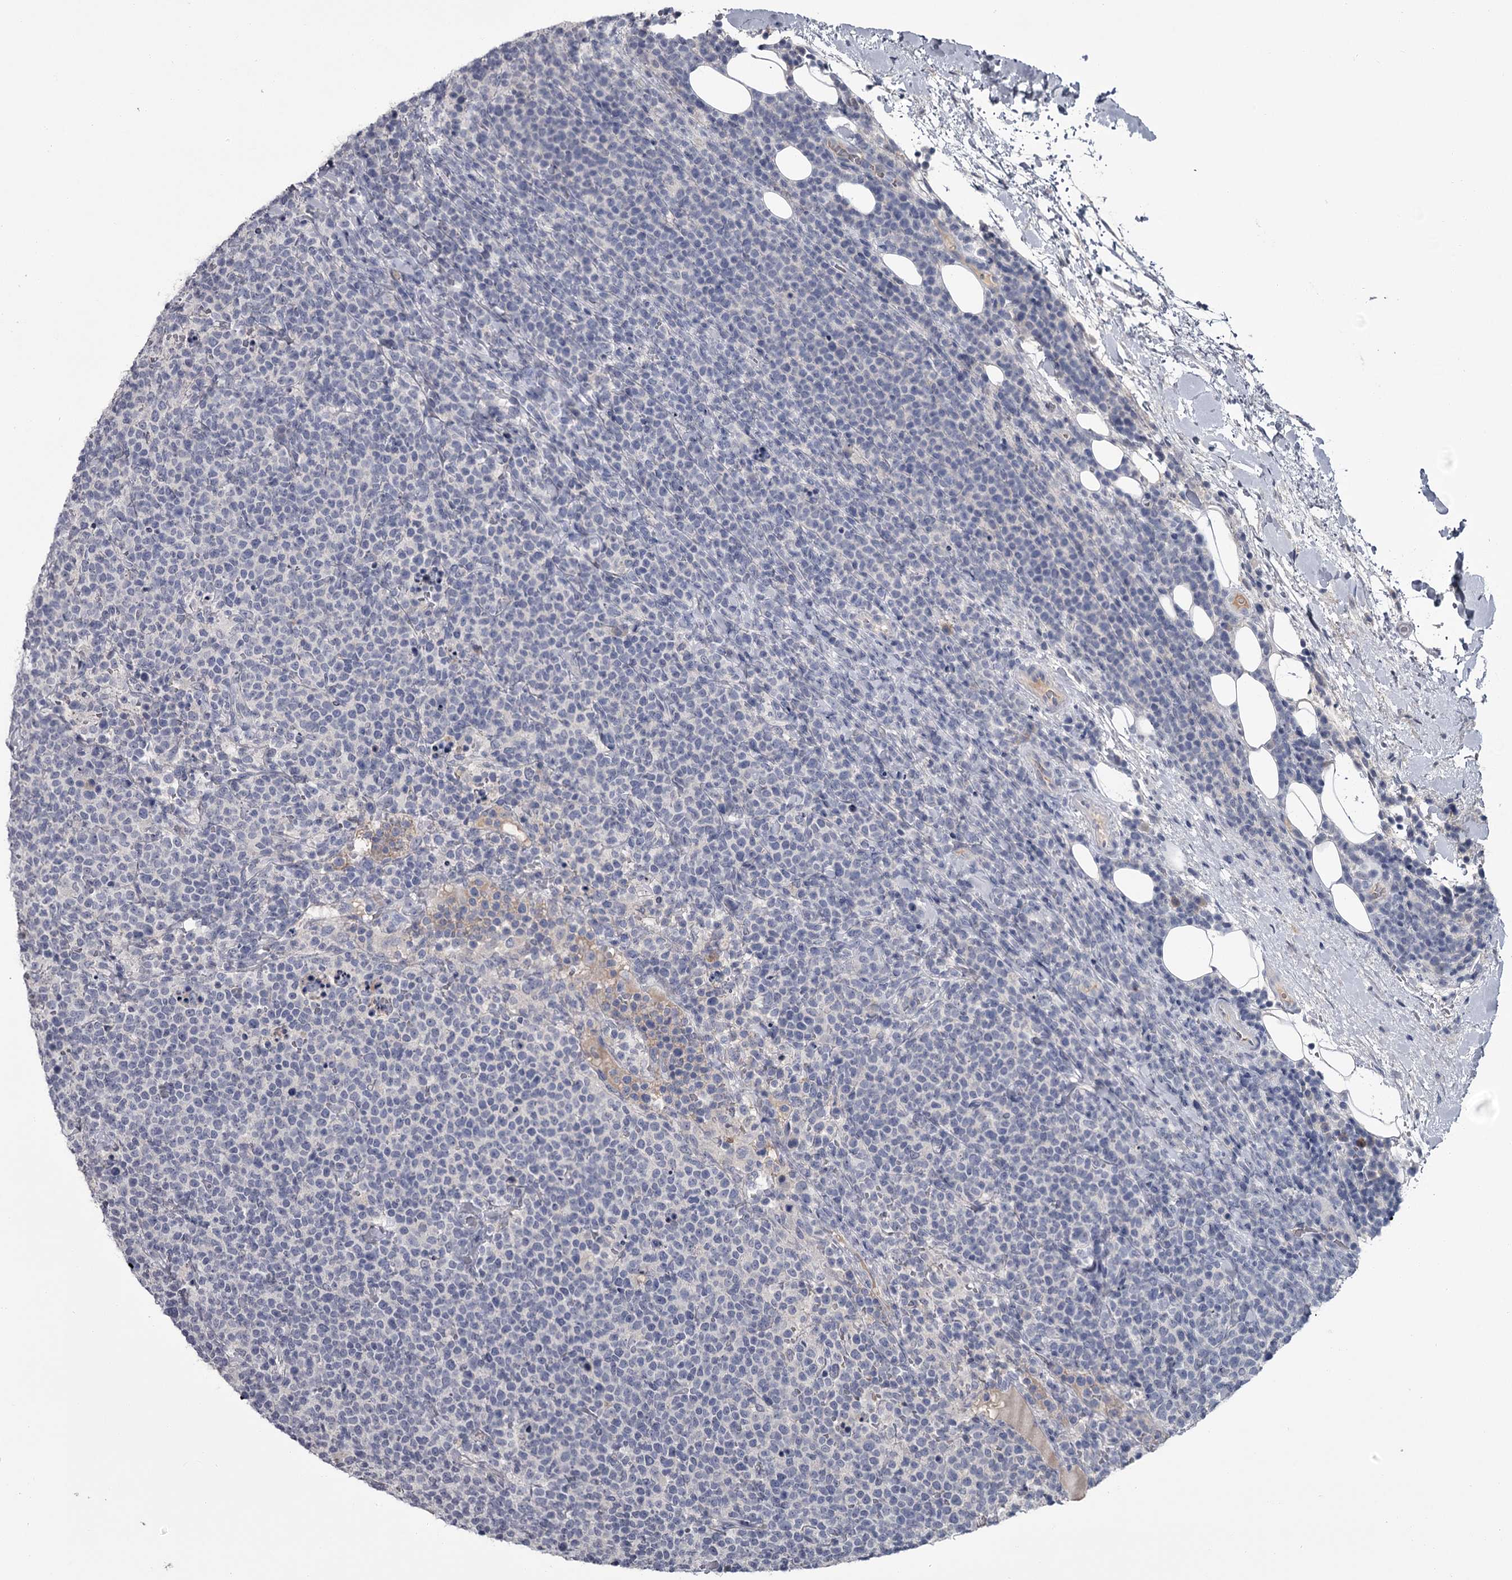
{"staining": {"intensity": "negative", "quantity": "none", "location": "none"}, "tissue": "lymphoma", "cell_type": "Tumor cells", "image_type": "cancer", "snomed": [{"axis": "morphology", "description": "Malignant lymphoma, non-Hodgkin's type, High grade"}, {"axis": "topography", "description": "Lymph node"}], "caption": "Micrograph shows no significant protein expression in tumor cells of lymphoma.", "gene": "DAO", "patient": {"sex": "male", "age": 61}}